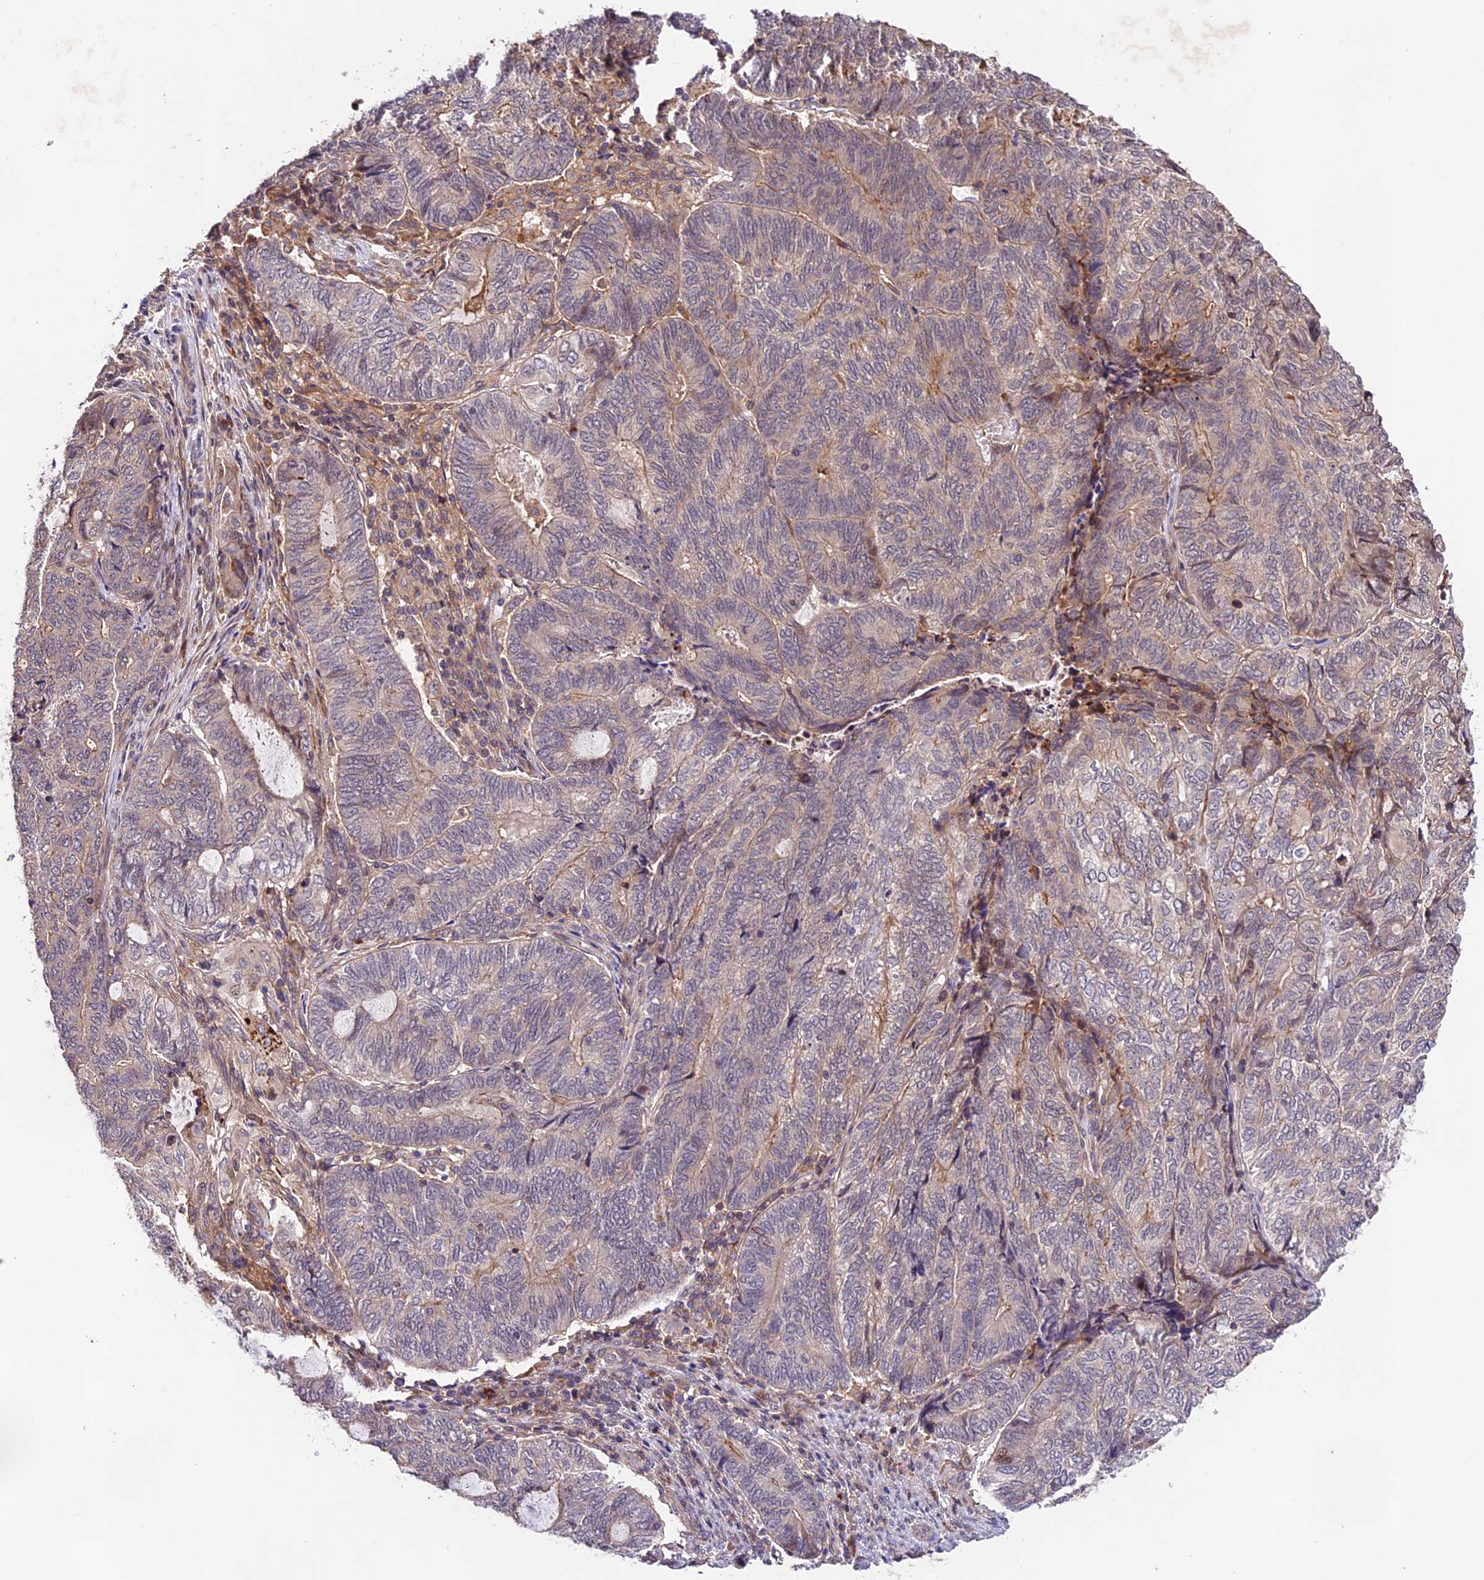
{"staining": {"intensity": "negative", "quantity": "none", "location": "none"}, "tissue": "endometrial cancer", "cell_type": "Tumor cells", "image_type": "cancer", "snomed": [{"axis": "morphology", "description": "Adenocarcinoma, NOS"}, {"axis": "topography", "description": "Uterus"}, {"axis": "topography", "description": "Endometrium"}], "caption": "Immunohistochemical staining of human adenocarcinoma (endometrial) displays no significant positivity in tumor cells.", "gene": "CACNA1H", "patient": {"sex": "female", "age": 70}}